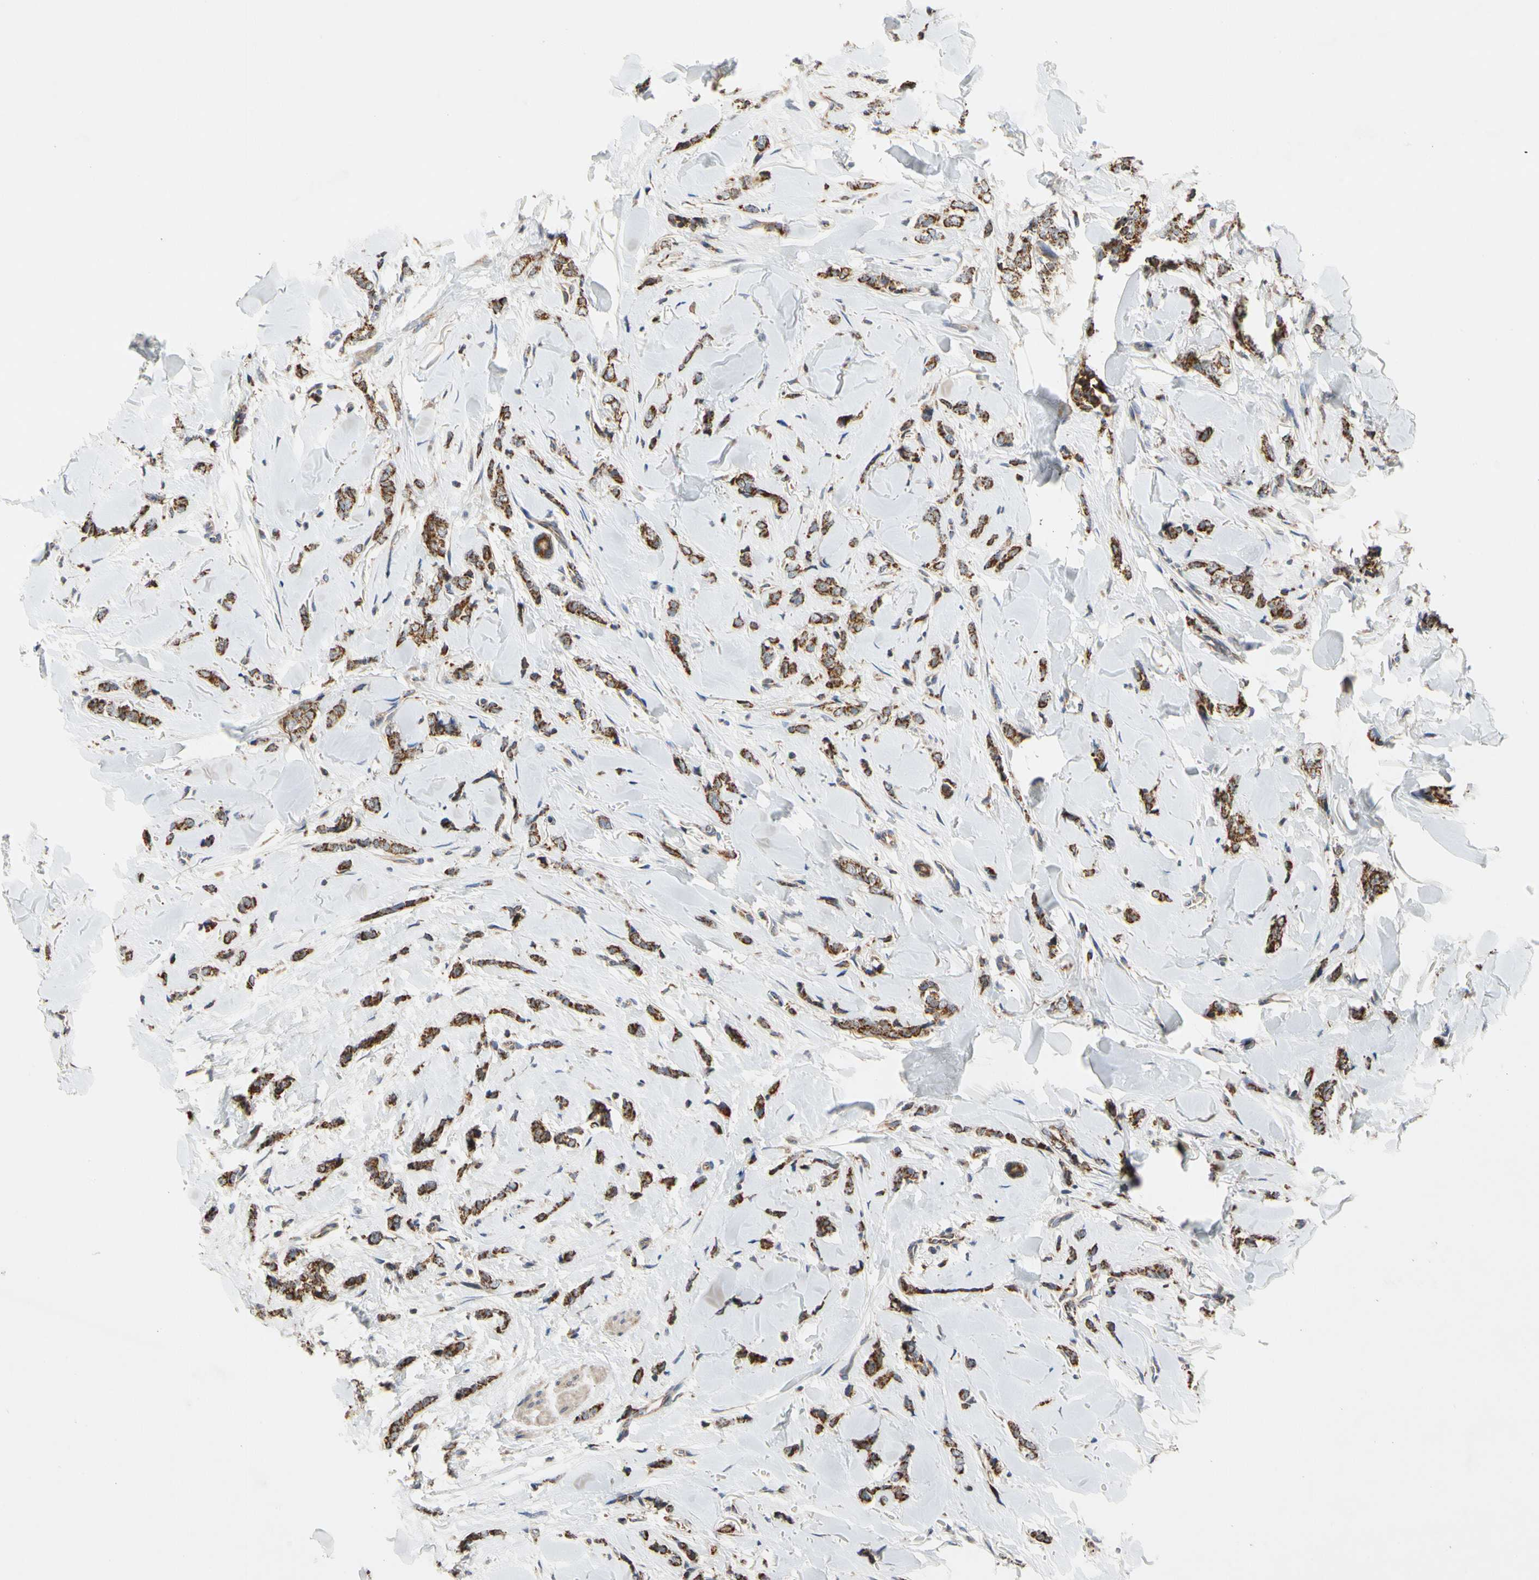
{"staining": {"intensity": "strong", "quantity": ">75%", "location": "cytoplasmic/membranous"}, "tissue": "breast cancer", "cell_type": "Tumor cells", "image_type": "cancer", "snomed": [{"axis": "morphology", "description": "Lobular carcinoma"}, {"axis": "topography", "description": "Skin"}, {"axis": "topography", "description": "Breast"}], "caption": "A micrograph of human breast lobular carcinoma stained for a protein exhibits strong cytoplasmic/membranous brown staining in tumor cells.", "gene": "GPD2", "patient": {"sex": "female", "age": 46}}